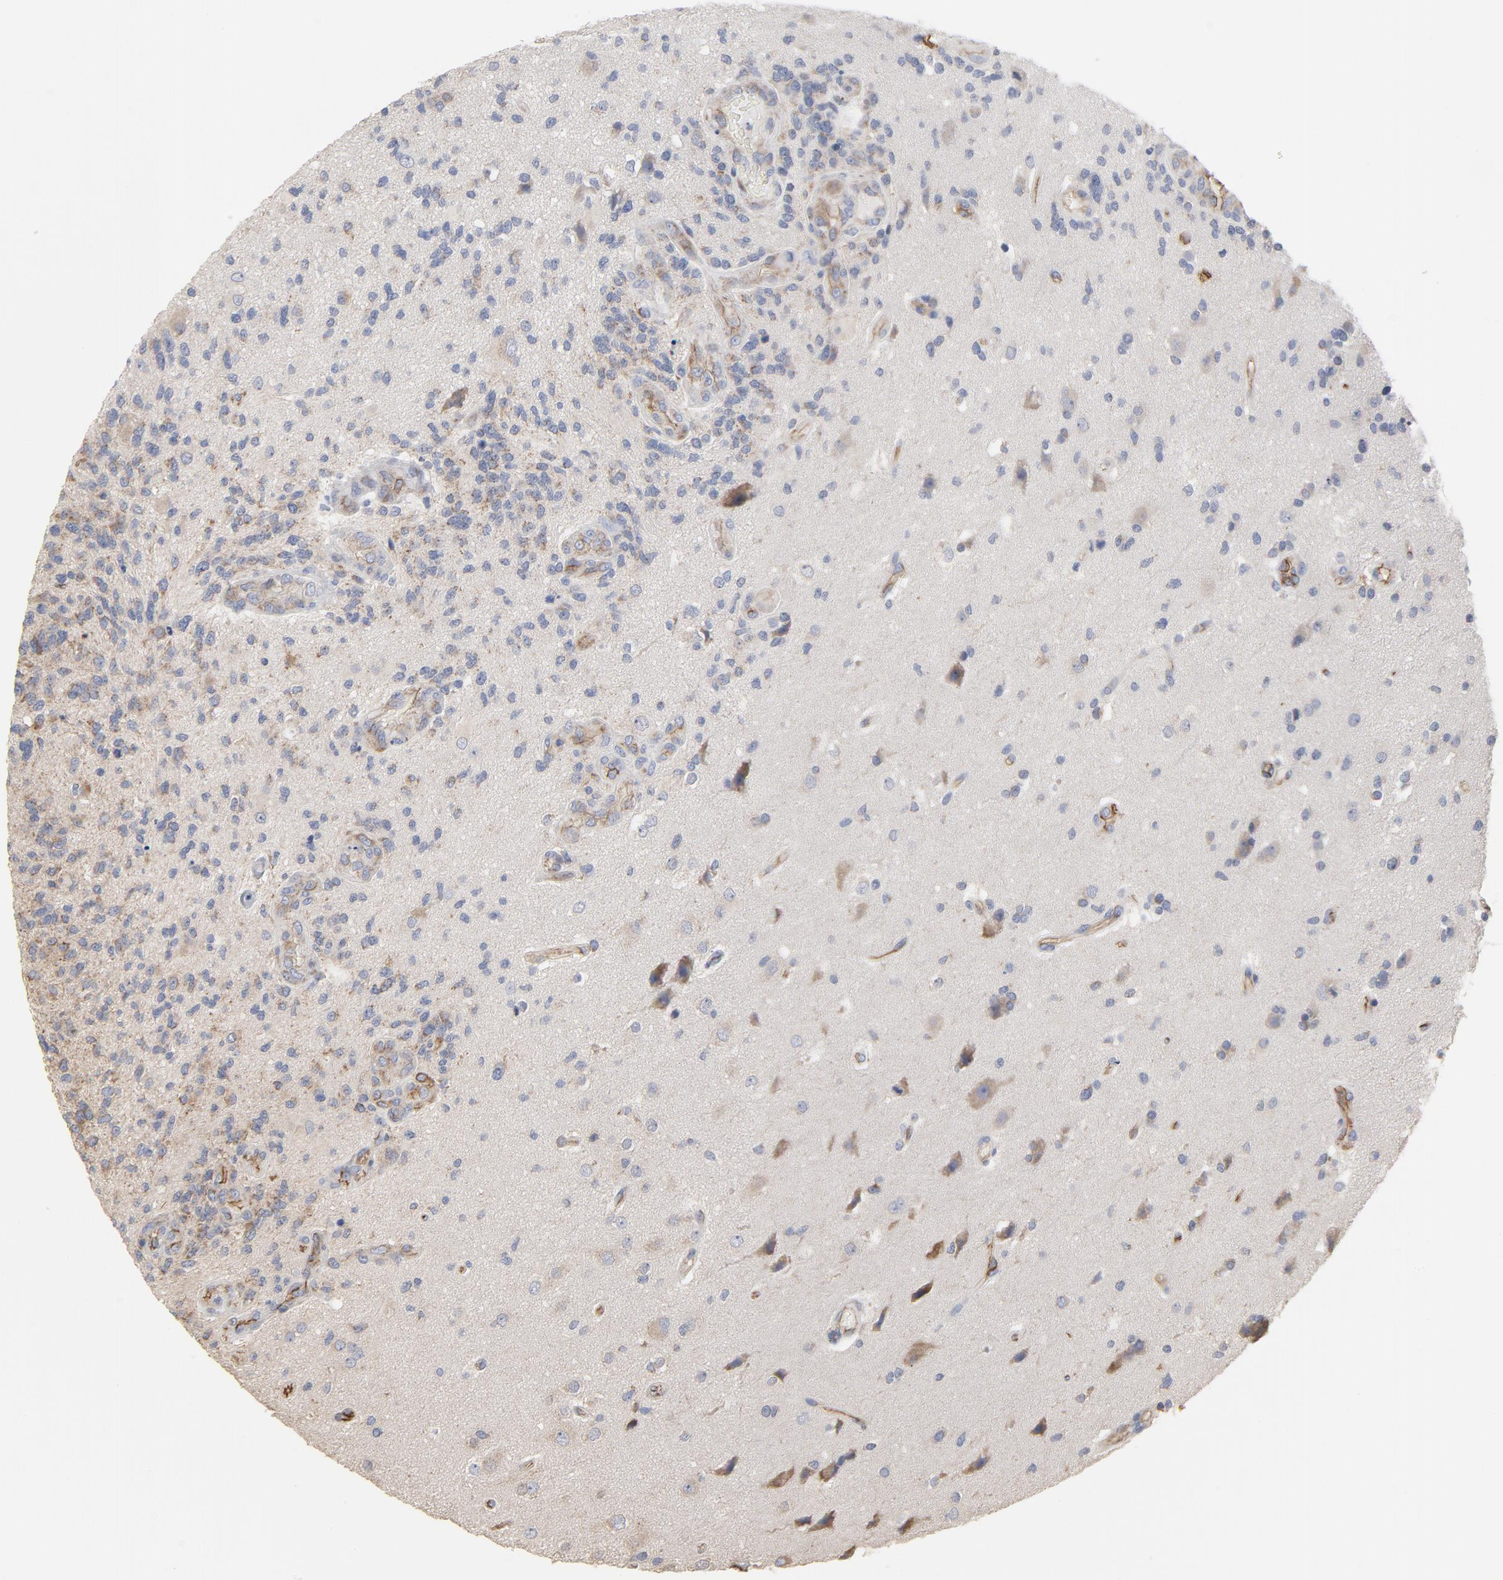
{"staining": {"intensity": "weak", "quantity": "<25%", "location": "cytoplasmic/membranous"}, "tissue": "glioma", "cell_type": "Tumor cells", "image_type": "cancer", "snomed": [{"axis": "morphology", "description": "Normal tissue, NOS"}, {"axis": "morphology", "description": "Glioma, malignant, High grade"}, {"axis": "topography", "description": "Cerebral cortex"}], "caption": "DAB (3,3'-diaminobenzidine) immunohistochemical staining of glioma displays no significant staining in tumor cells.", "gene": "OXA1L", "patient": {"sex": "male", "age": 75}}